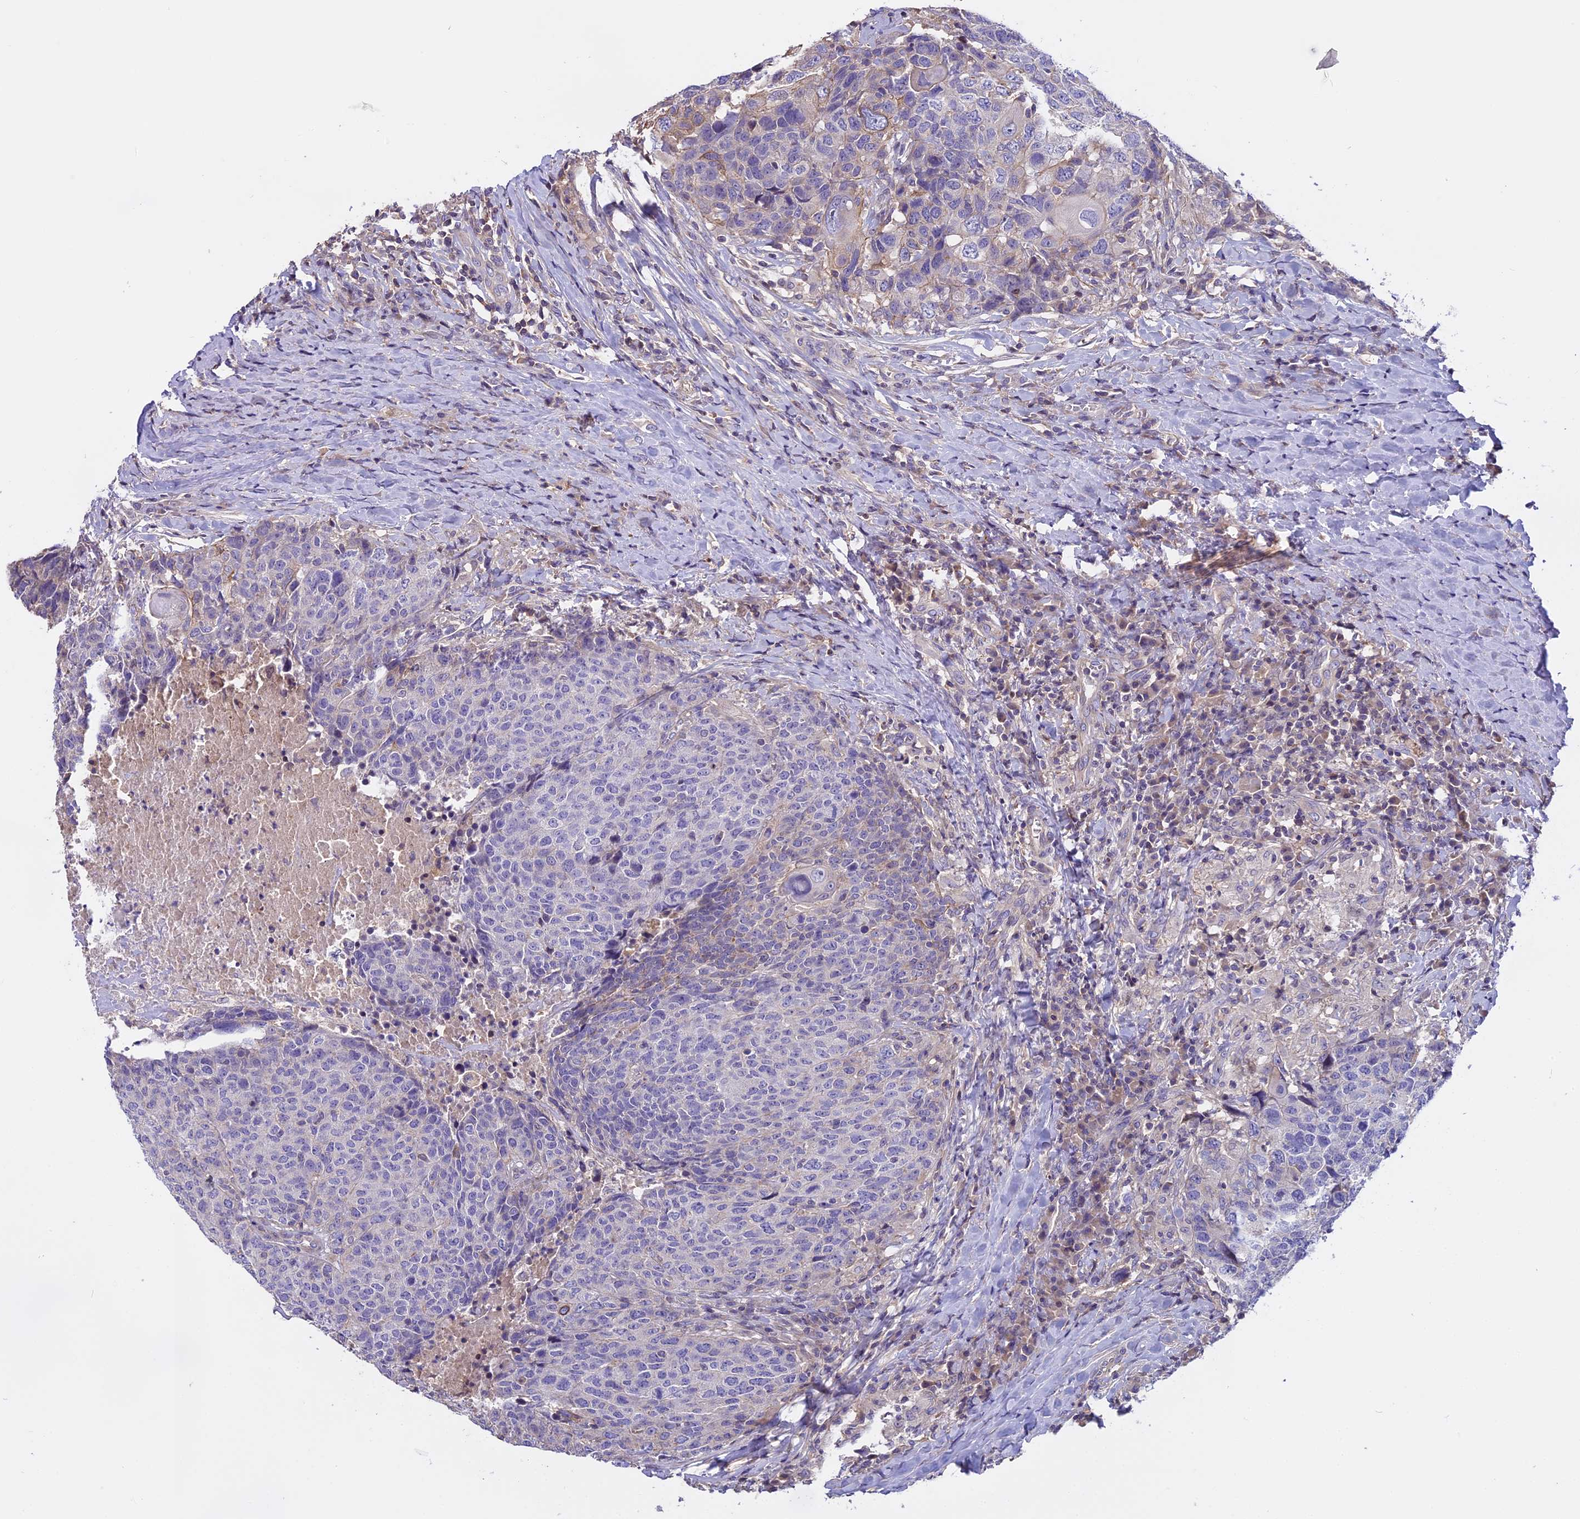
{"staining": {"intensity": "negative", "quantity": "none", "location": "none"}, "tissue": "head and neck cancer", "cell_type": "Tumor cells", "image_type": "cancer", "snomed": [{"axis": "morphology", "description": "Squamous cell carcinoma, NOS"}, {"axis": "topography", "description": "Head-Neck"}], "caption": "Head and neck squamous cell carcinoma was stained to show a protein in brown. There is no significant positivity in tumor cells.", "gene": "FAM98C", "patient": {"sex": "male", "age": 66}}